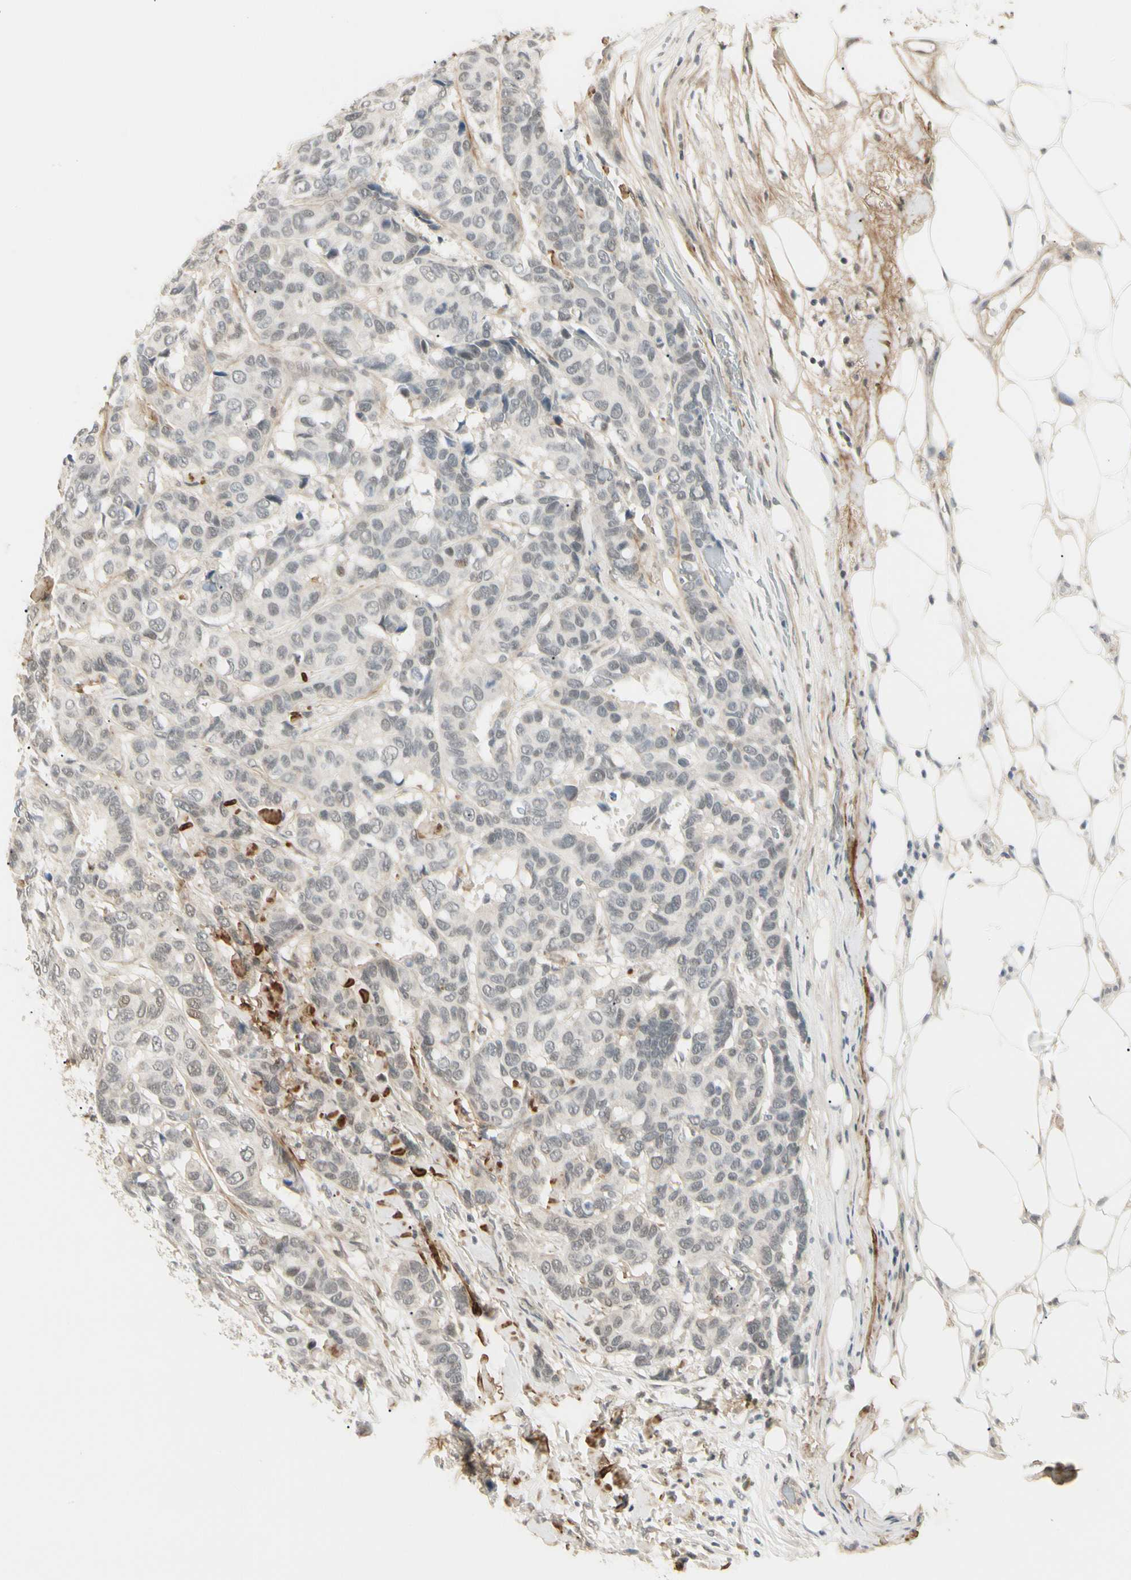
{"staining": {"intensity": "negative", "quantity": "none", "location": "none"}, "tissue": "breast cancer", "cell_type": "Tumor cells", "image_type": "cancer", "snomed": [{"axis": "morphology", "description": "Duct carcinoma"}, {"axis": "topography", "description": "Breast"}], "caption": "Human breast cancer (infiltrating ductal carcinoma) stained for a protein using IHC demonstrates no staining in tumor cells.", "gene": "ASPN", "patient": {"sex": "female", "age": 87}}